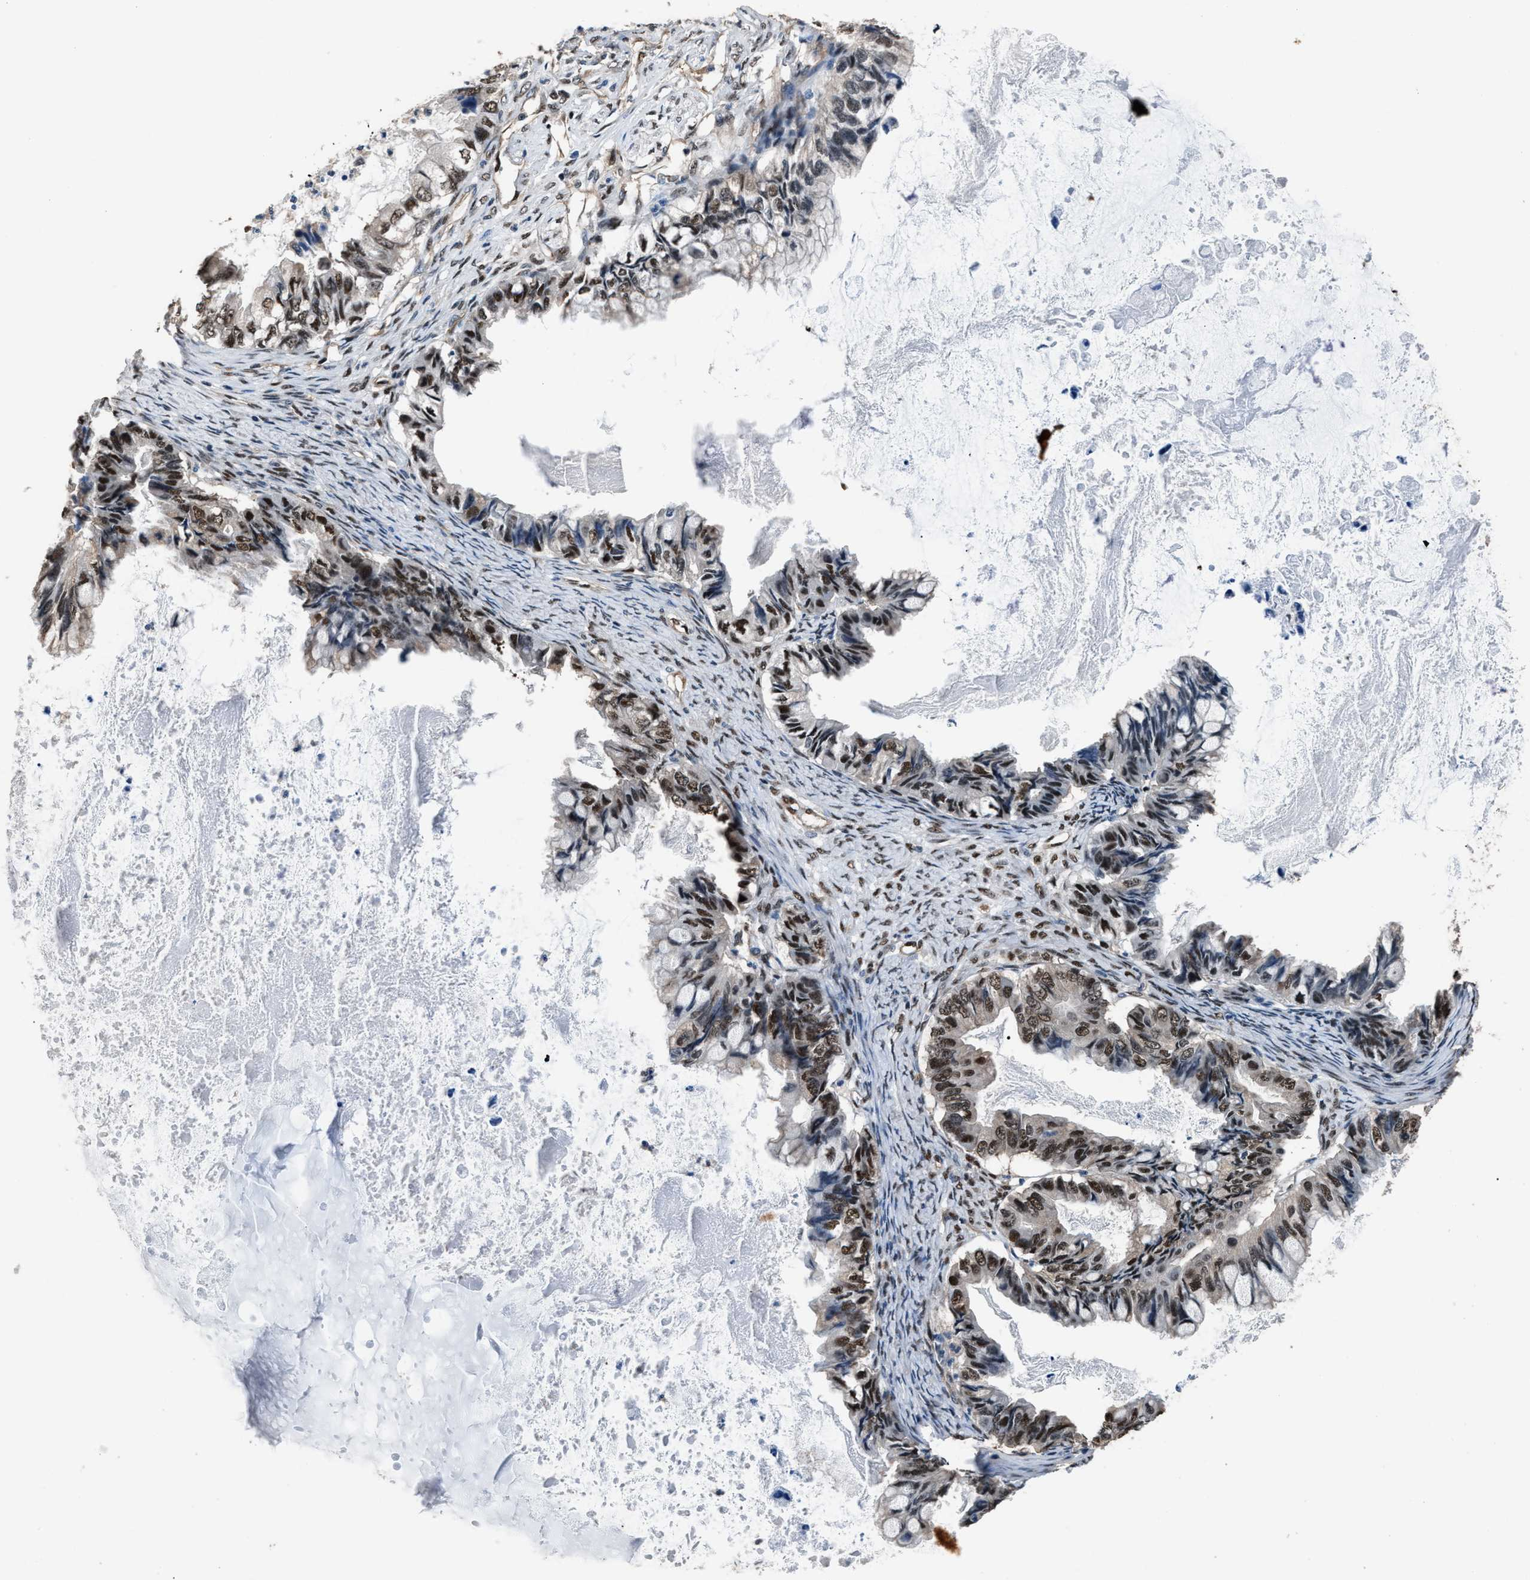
{"staining": {"intensity": "moderate", "quantity": ">75%", "location": "nuclear"}, "tissue": "ovarian cancer", "cell_type": "Tumor cells", "image_type": "cancer", "snomed": [{"axis": "morphology", "description": "Cystadenocarcinoma, mucinous, NOS"}, {"axis": "topography", "description": "Ovary"}], "caption": "A micrograph of human mucinous cystadenocarcinoma (ovarian) stained for a protein shows moderate nuclear brown staining in tumor cells.", "gene": "DFFA", "patient": {"sex": "female", "age": 80}}